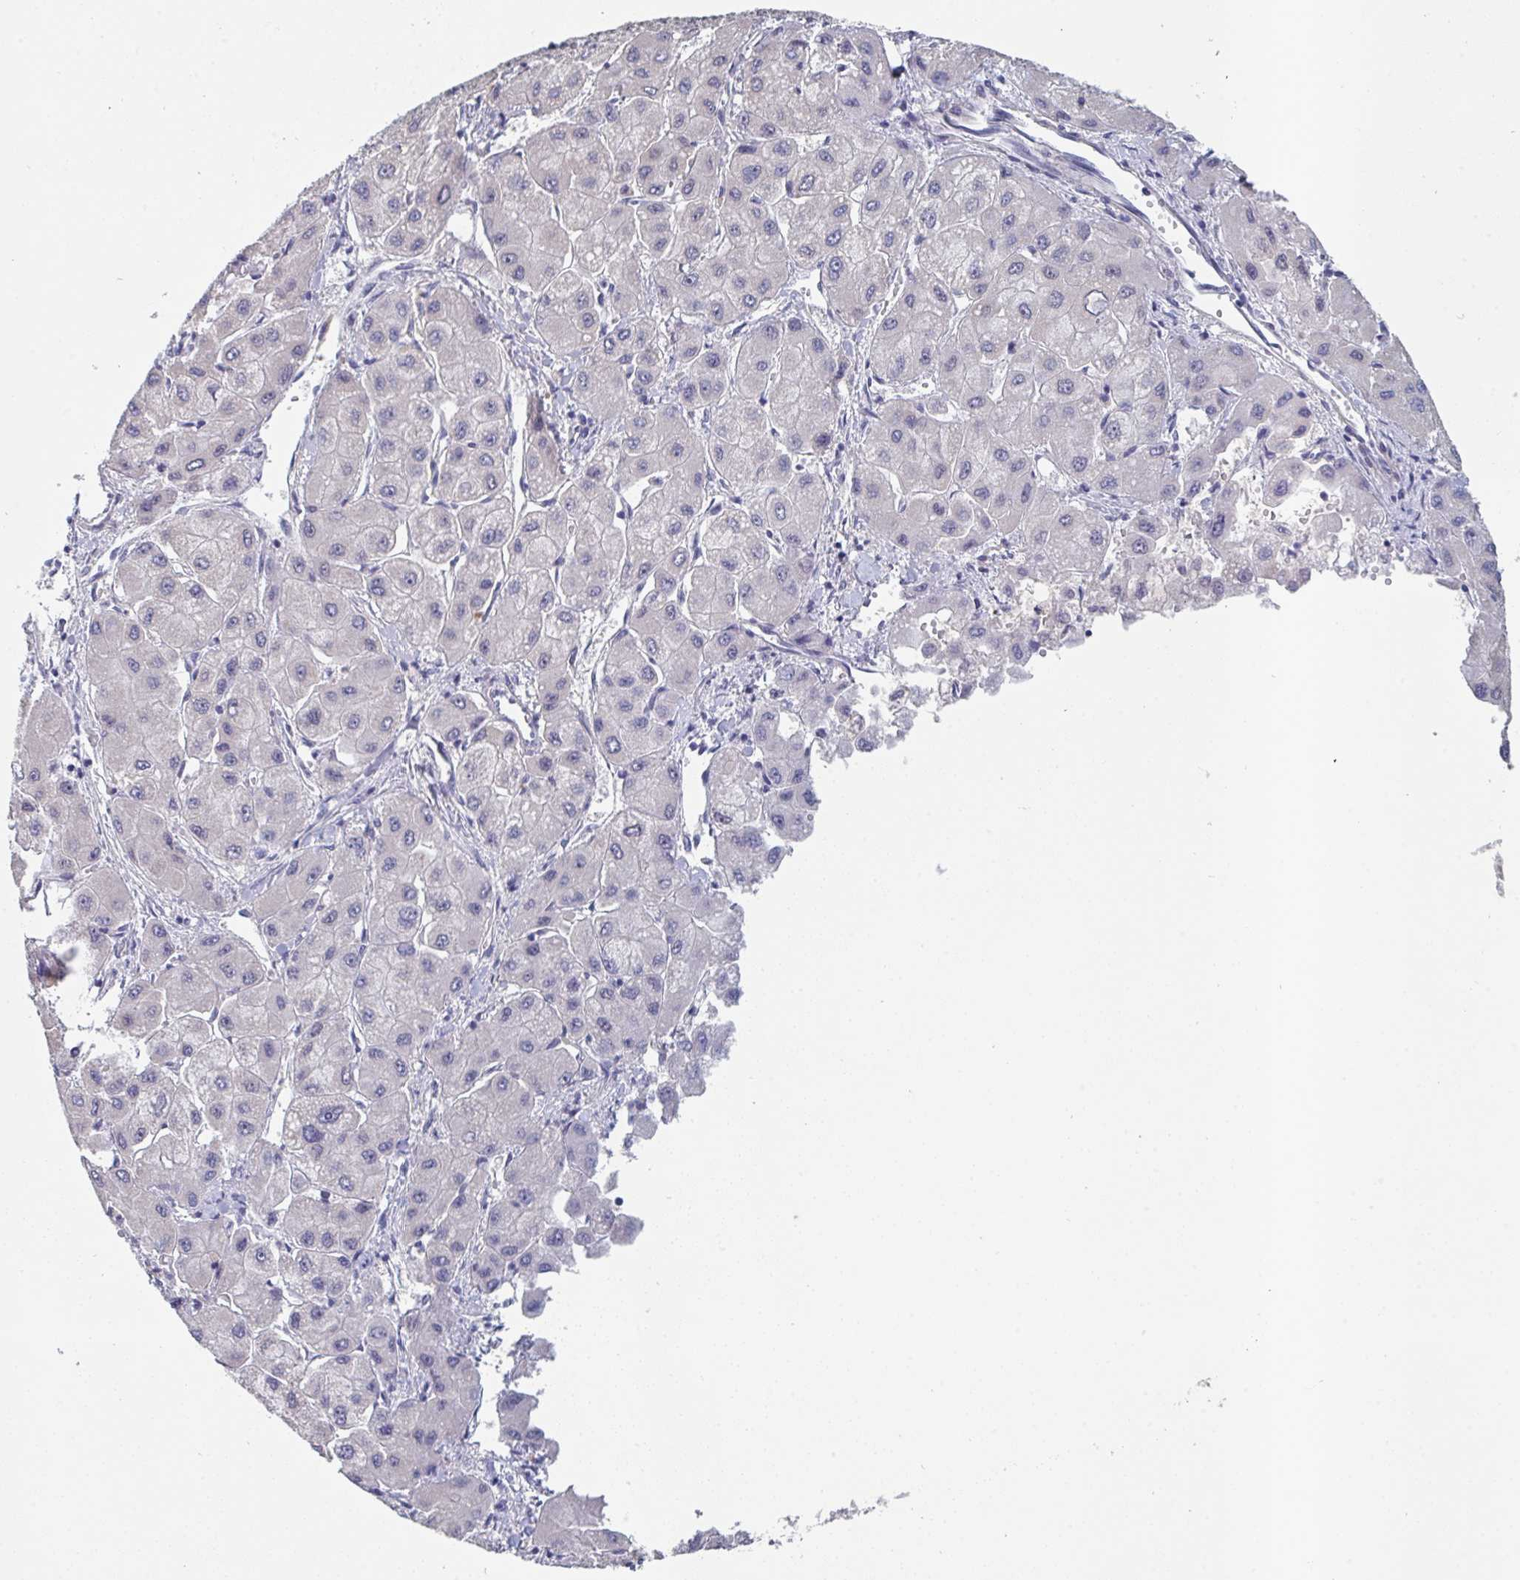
{"staining": {"intensity": "negative", "quantity": "none", "location": "none"}, "tissue": "liver cancer", "cell_type": "Tumor cells", "image_type": "cancer", "snomed": [{"axis": "morphology", "description": "Carcinoma, Hepatocellular, NOS"}, {"axis": "topography", "description": "Liver"}], "caption": "An immunohistochemistry (IHC) micrograph of hepatocellular carcinoma (liver) is shown. There is no staining in tumor cells of hepatocellular carcinoma (liver).", "gene": "HGFAC", "patient": {"sex": "male", "age": 40}}